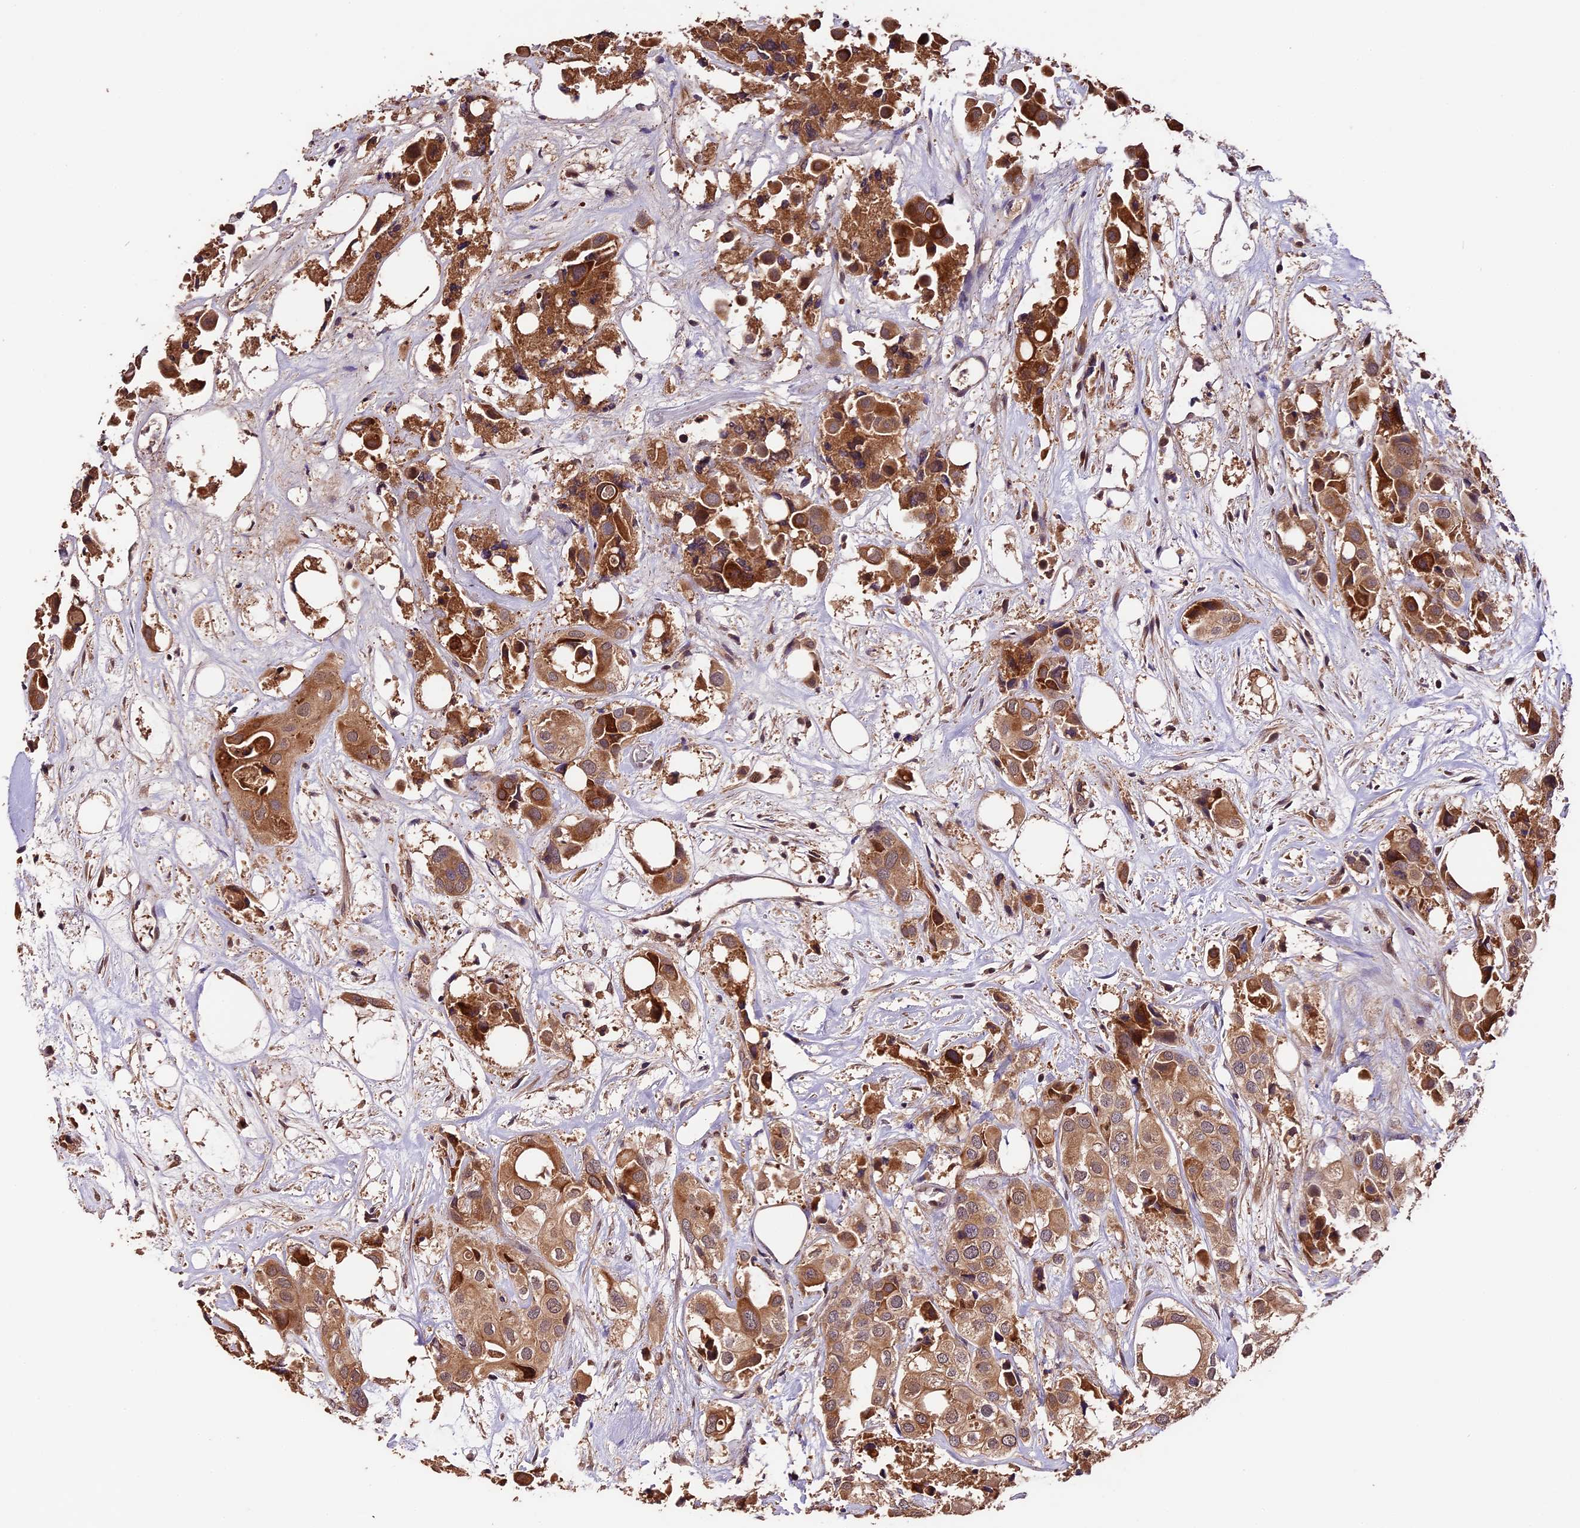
{"staining": {"intensity": "moderate", "quantity": ">75%", "location": "cytoplasmic/membranous"}, "tissue": "urothelial cancer", "cell_type": "Tumor cells", "image_type": "cancer", "snomed": [{"axis": "morphology", "description": "Urothelial carcinoma, High grade"}, {"axis": "topography", "description": "Urinary bladder"}], "caption": "Urothelial cancer stained for a protein (brown) shows moderate cytoplasmic/membranous positive staining in about >75% of tumor cells.", "gene": "TRMT1", "patient": {"sex": "male", "age": 64}}